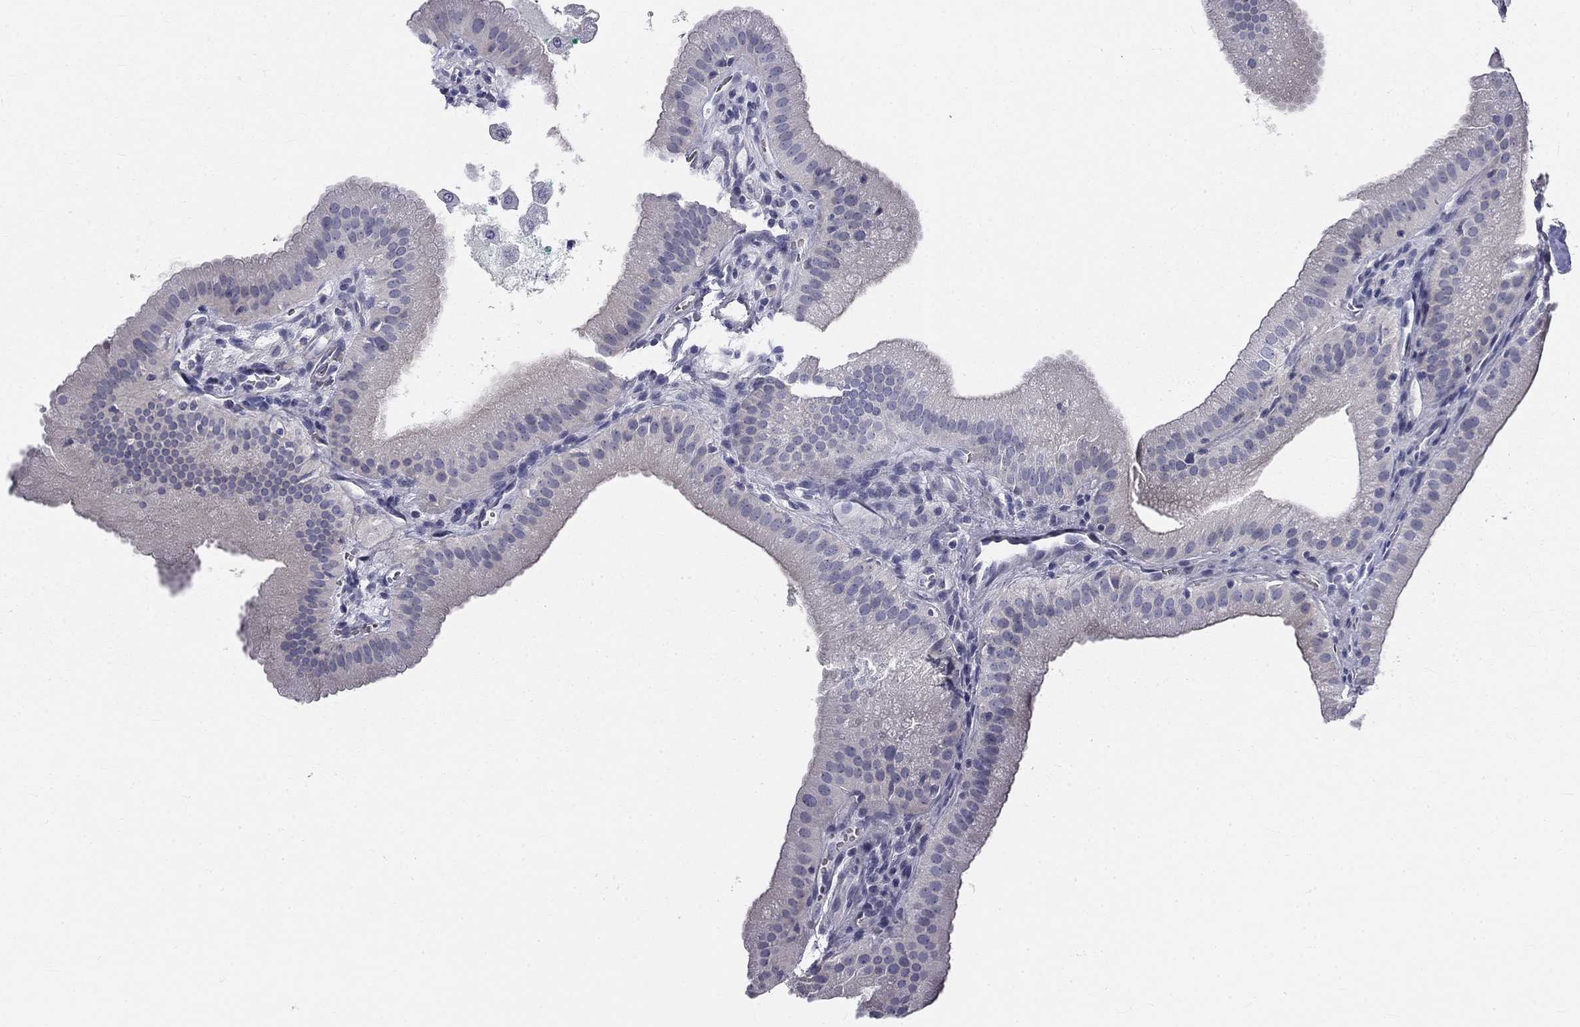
{"staining": {"intensity": "negative", "quantity": "none", "location": "none"}, "tissue": "gallbladder", "cell_type": "Glandular cells", "image_type": "normal", "snomed": [{"axis": "morphology", "description": "Normal tissue, NOS"}, {"axis": "topography", "description": "Gallbladder"}], "caption": "Immunohistochemistry (IHC) photomicrograph of normal gallbladder: human gallbladder stained with DAB reveals no significant protein positivity in glandular cells. (Brightfield microscopy of DAB (3,3'-diaminobenzidine) immunohistochemistry at high magnification).", "gene": "GALNTL5", "patient": {"sex": "male", "age": 67}}